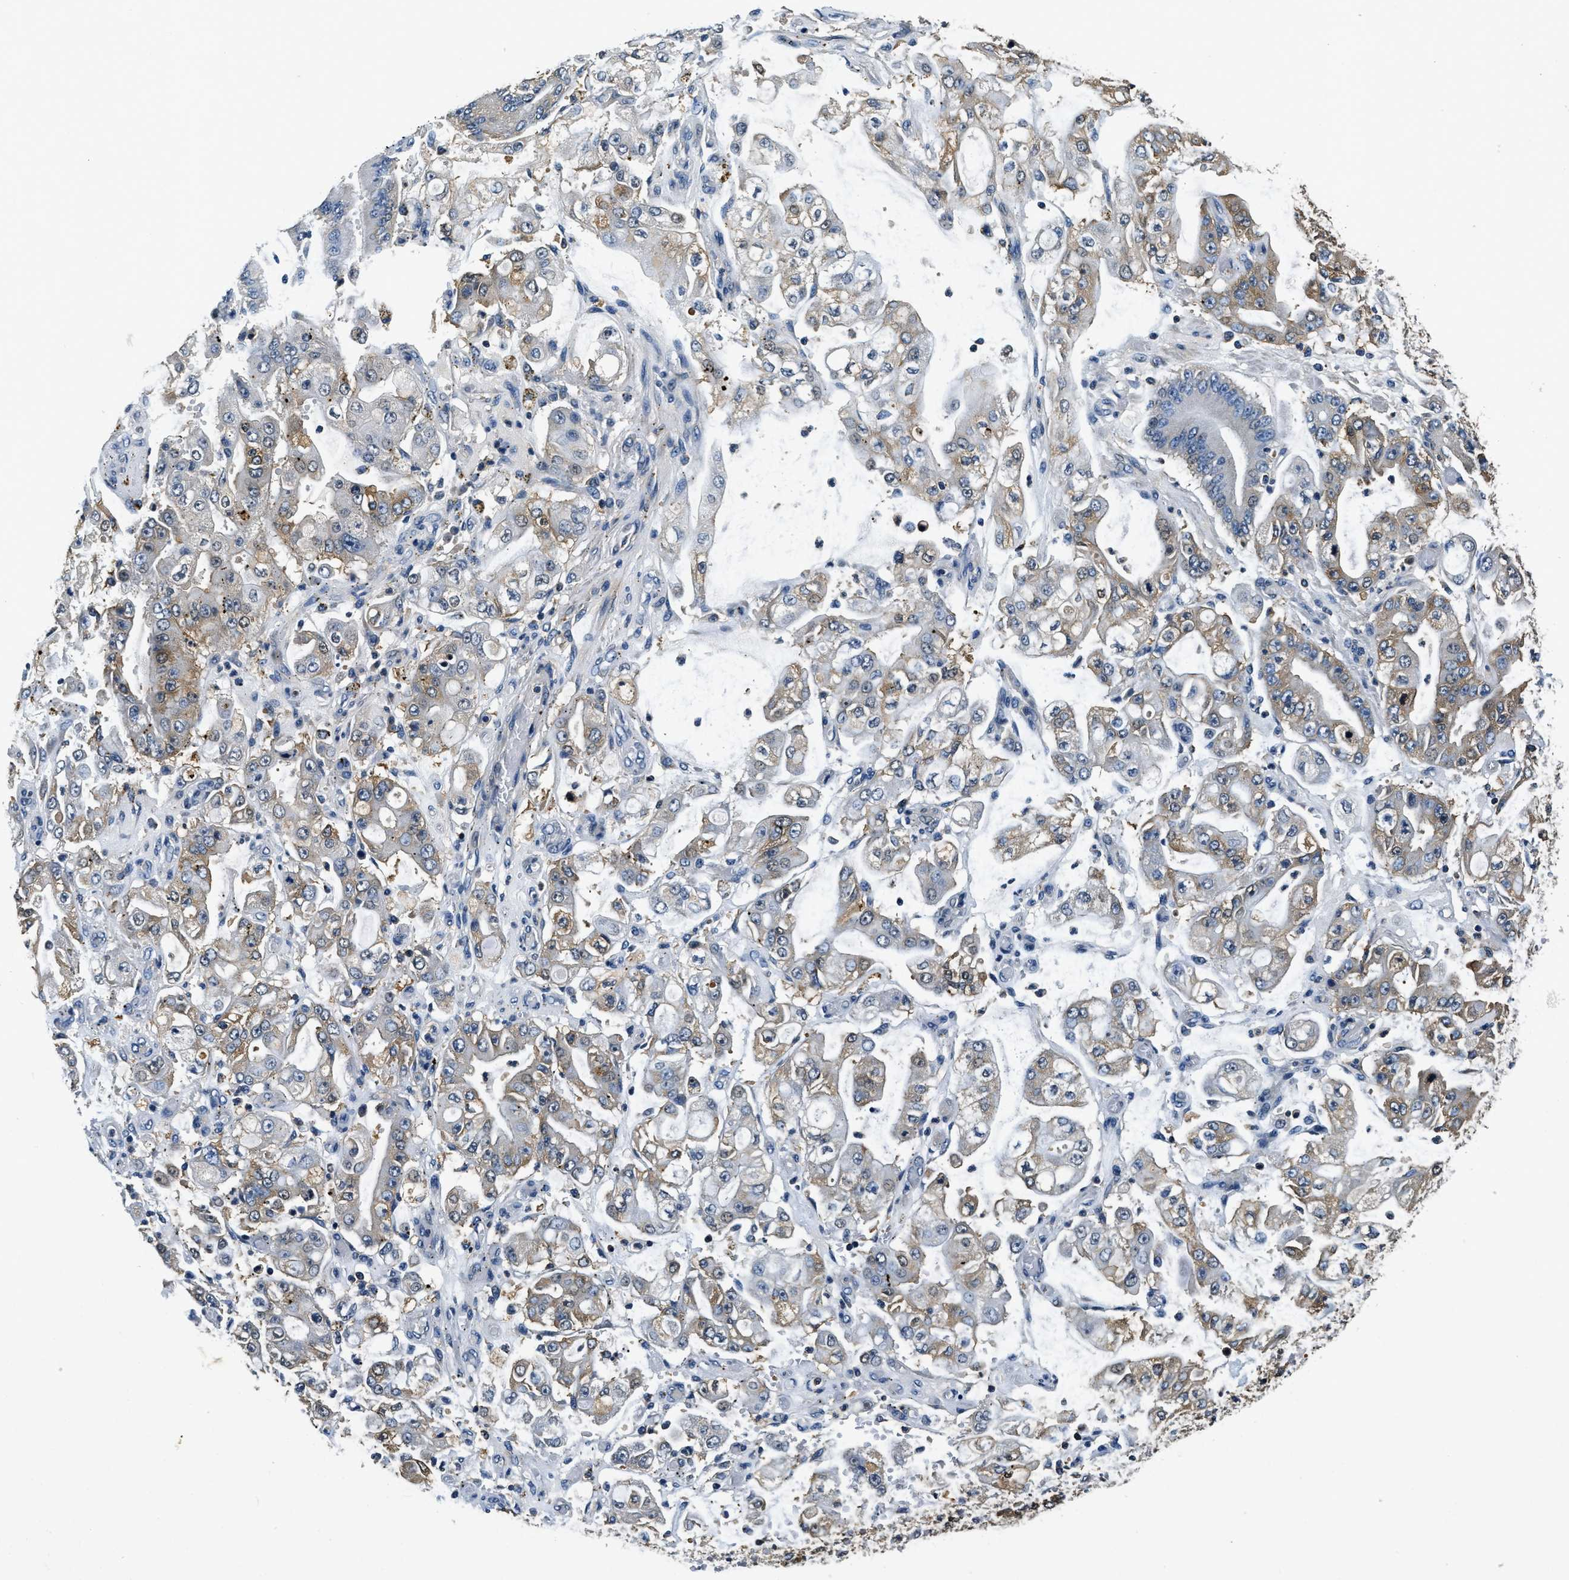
{"staining": {"intensity": "moderate", "quantity": "25%-75%", "location": "cytoplasmic/membranous"}, "tissue": "stomach cancer", "cell_type": "Tumor cells", "image_type": "cancer", "snomed": [{"axis": "morphology", "description": "Adenocarcinoma, NOS"}, {"axis": "topography", "description": "Stomach"}], "caption": "IHC image of neoplastic tissue: human adenocarcinoma (stomach) stained using IHC displays medium levels of moderate protein expression localized specifically in the cytoplasmic/membranous of tumor cells, appearing as a cytoplasmic/membranous brown color.", "gene": "RESF1", "patient": {"sex": "male", "age": 76}}